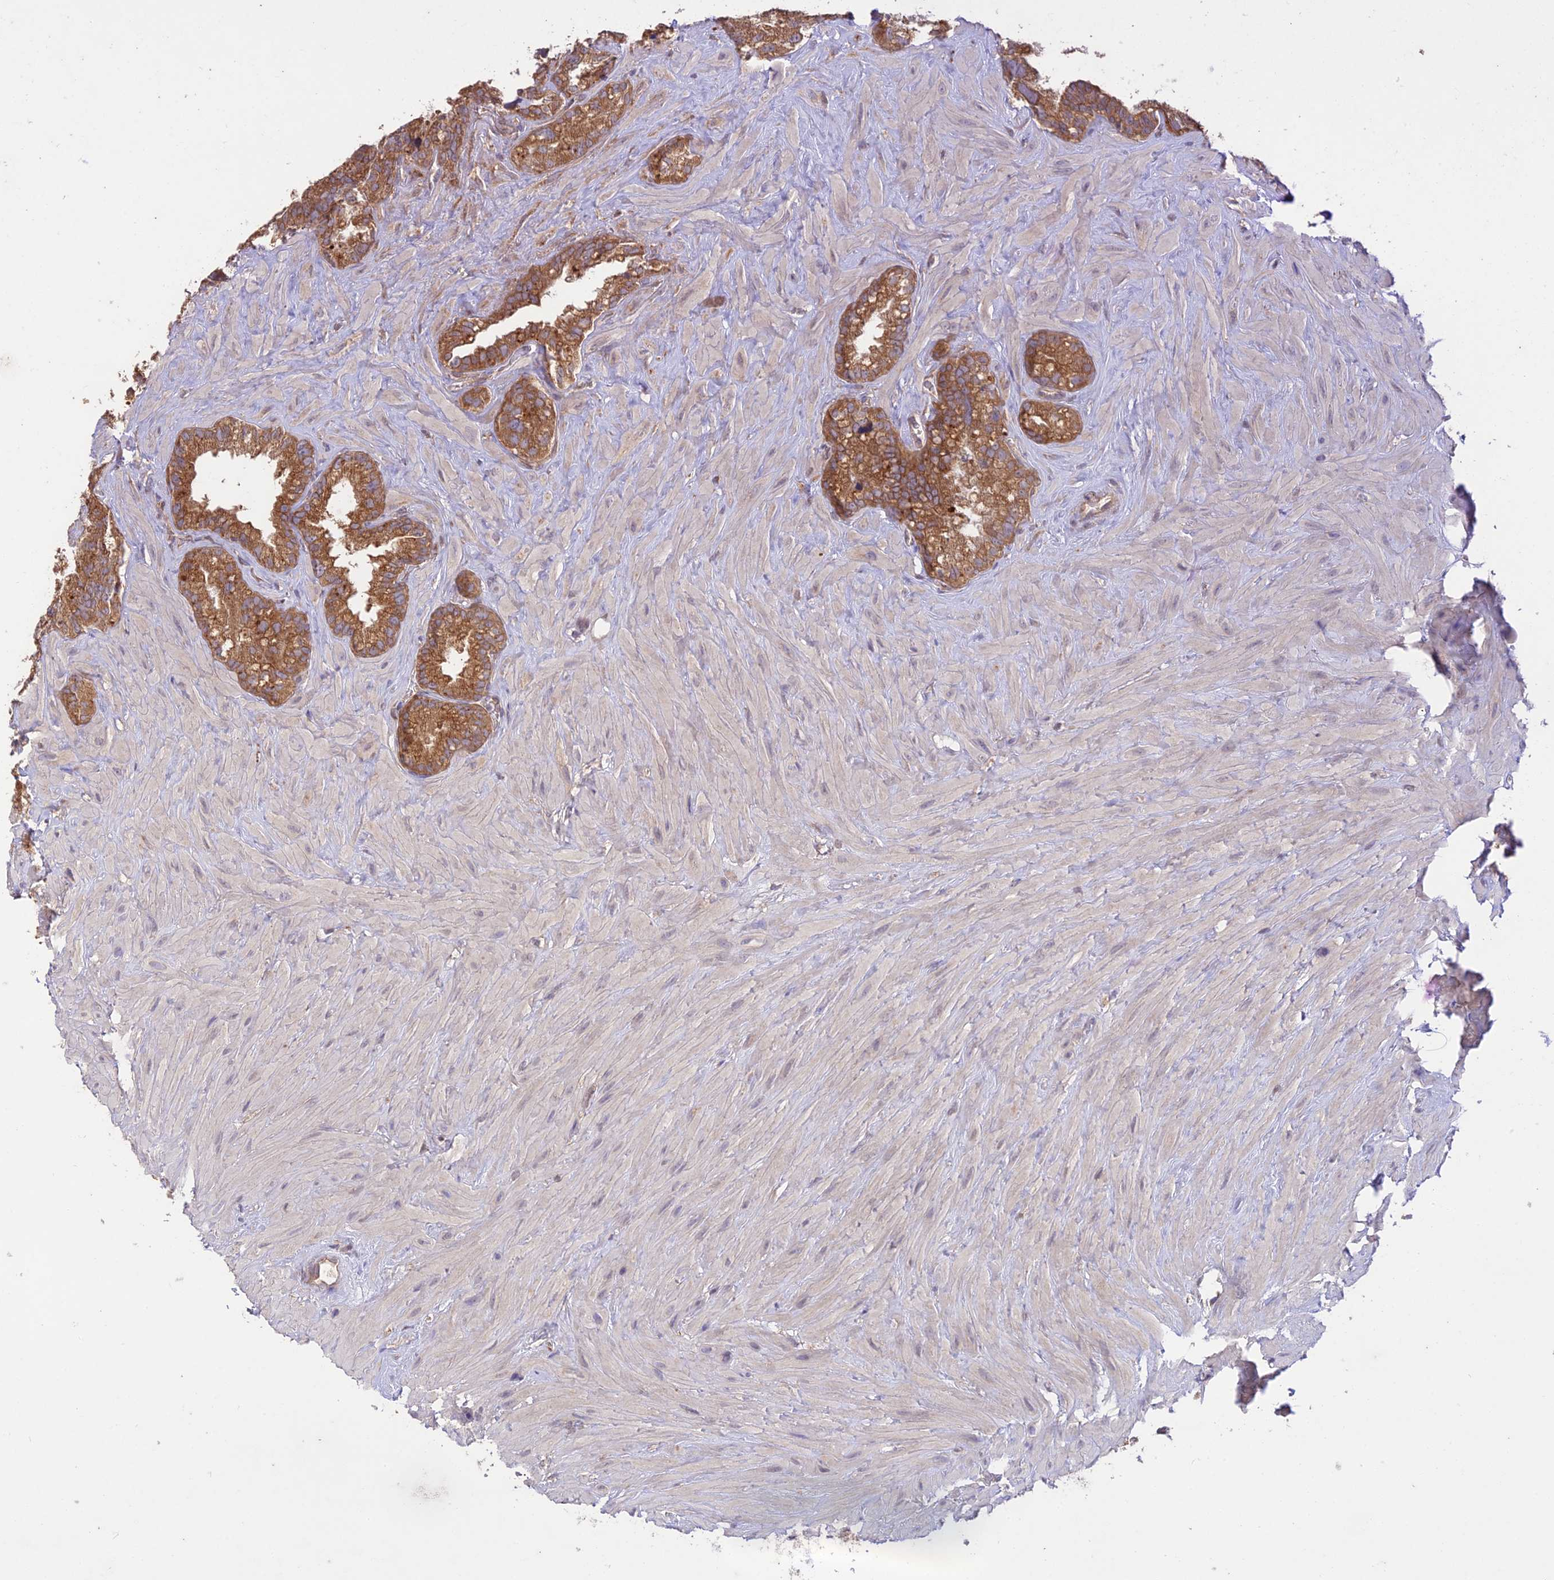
{"staining": {"intensity": "moderate", "quantity": ">75%", "location": "cytoplasmic/membranous"}, "tissue": "seminal vesicle", "cell_type": "Glandular cells", "image_type": "normal", "snomed": [{"axis": "morphology", "description": "Normal tissue, NOS"}, {"axis": "topography", "description": "Prostate"}, {"axis": "topography", "description": "Seminal veicle"}], "caption": "A micrograph of seminal vesicle stained for a protein exhibits moderate cytoplasmic/membranous brown staining in glandular cells.", "gene": "TMEM259", "patient": {"sex": "male", "age": 68}}